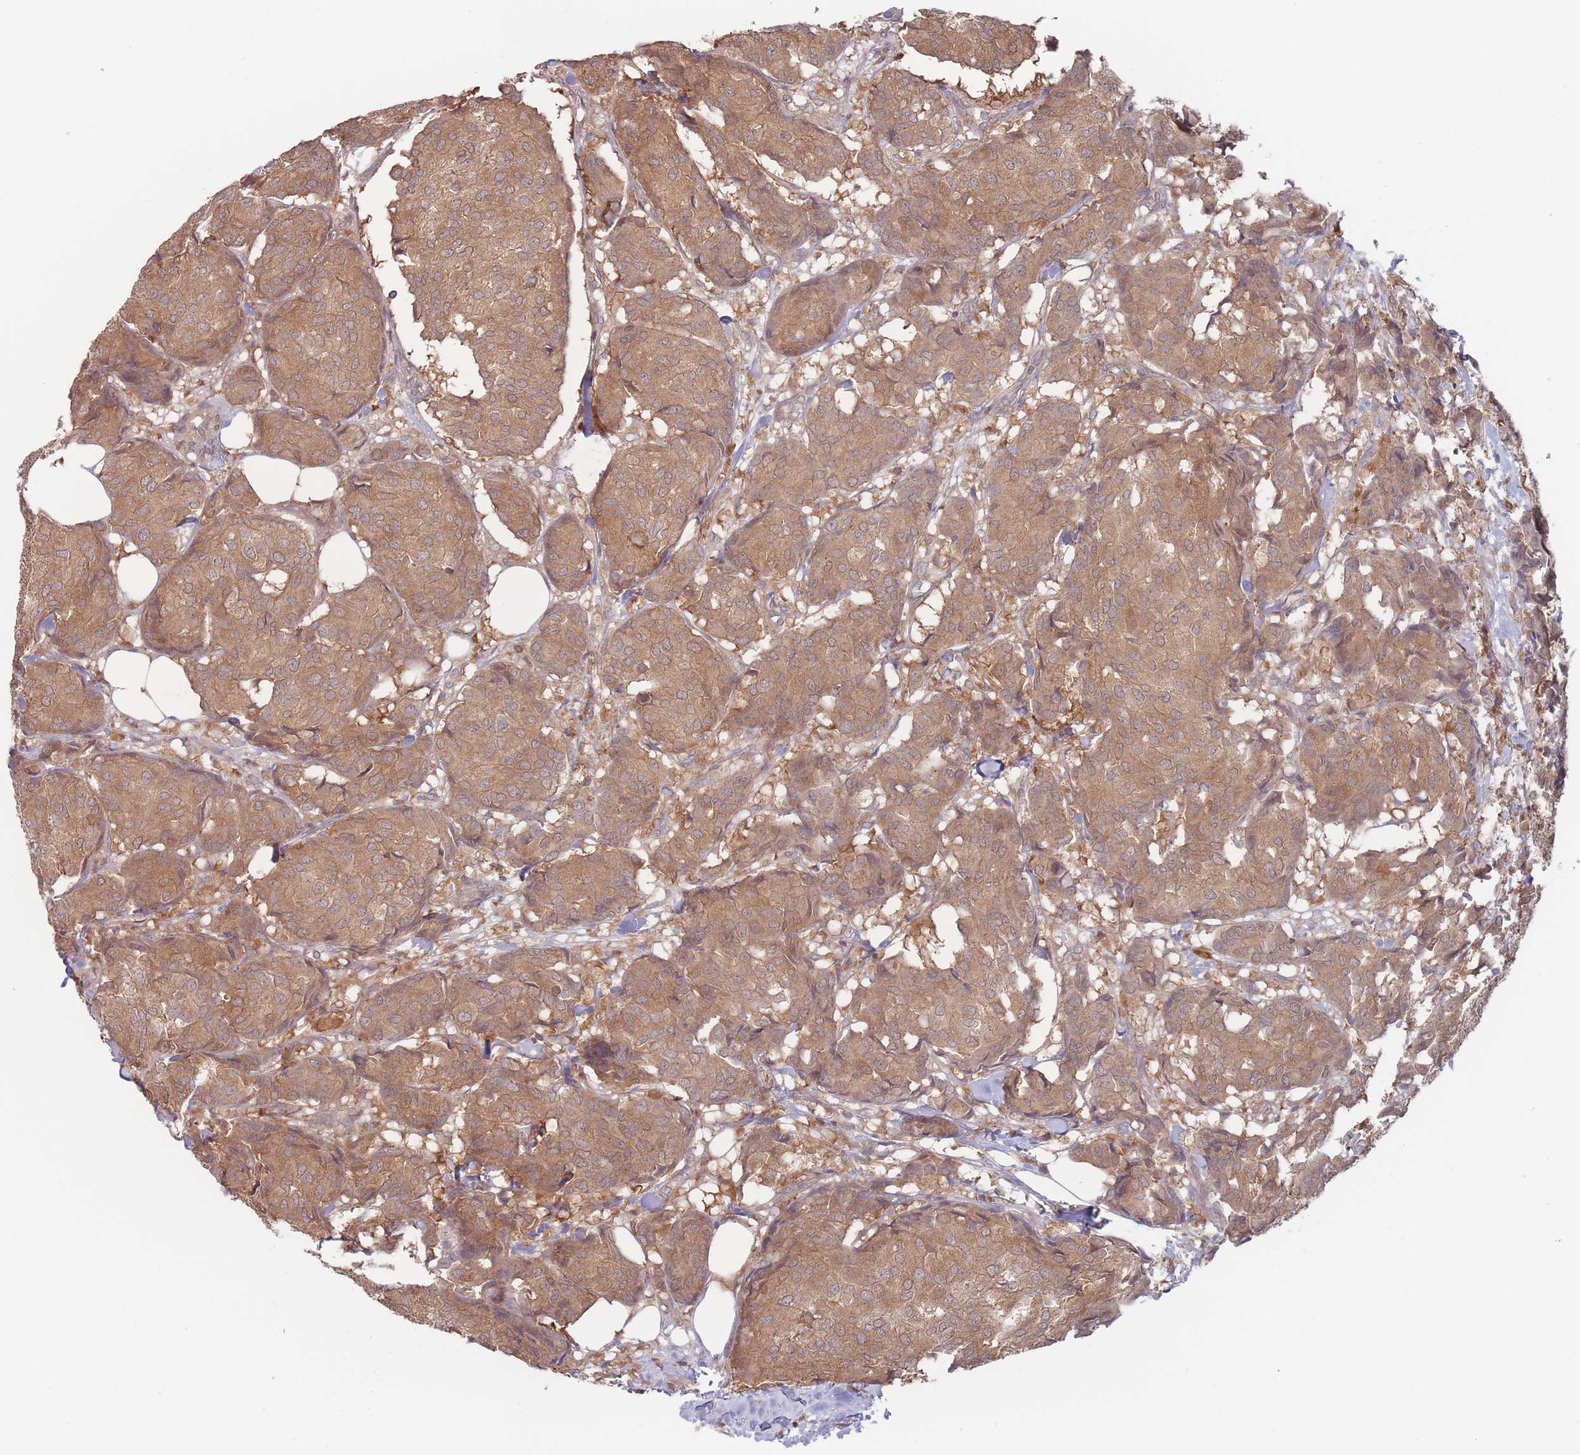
{"staining": {"intensity": "moderate", "quantity": ">75%", "location": "cytoplasmic/membranous"}, "tissue": "breast cancer", "cell_type": "Tumor cells", "image_type": "cancer", "snomed": [{"axis": "morphology", "description": "Duct carcinoma"}, {"axis": "topography", "description": "Breast"}], "caption": "Protein staining reveals moderate cytoplasmic/membranous positivity in about >75% of tumor cells in breast cancer.", "gene": "PPM1A", "patient": {"sex": "female", "age": 75}}